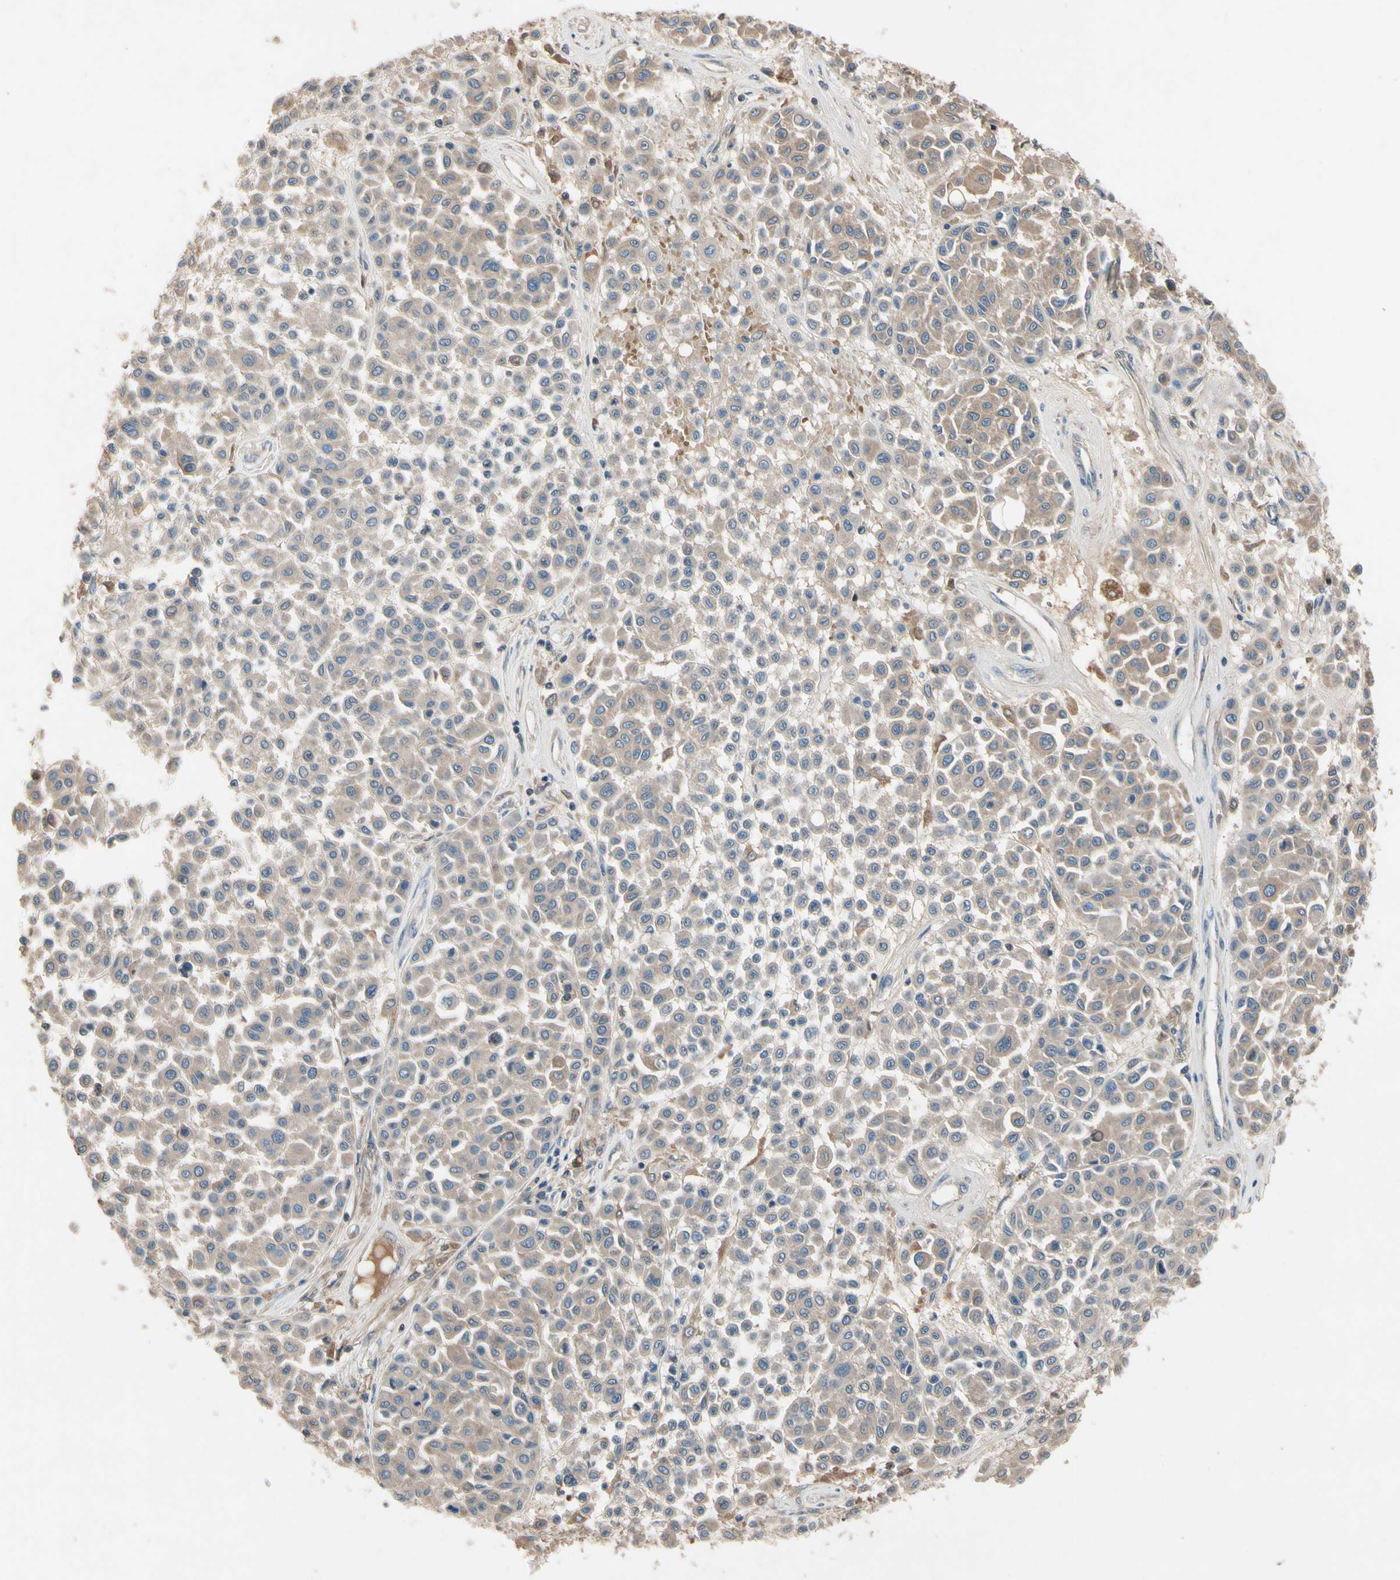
{"staining": {"intensity": "weak", "quantity": ">75%", "location": "cytoplasmic/membranous"}, "tissue": "melanoma", "cell_type": "Tumor cells", "image_type": "cancer", "snomed": [{"axis": "morphology", "description": "Malignant melanoma, Metastatic site"}, {"axis": "topography", "description": "Soft tissue"}], "caption": "A histopathology image showing weak cytoplasmic/membranous staining in approximately >75% of tumor cells in melanoma, as visualized by brown immunohistochemical staining.", "gene": "IL1RL1", "patient": {"sex": "male", "age": 41}}